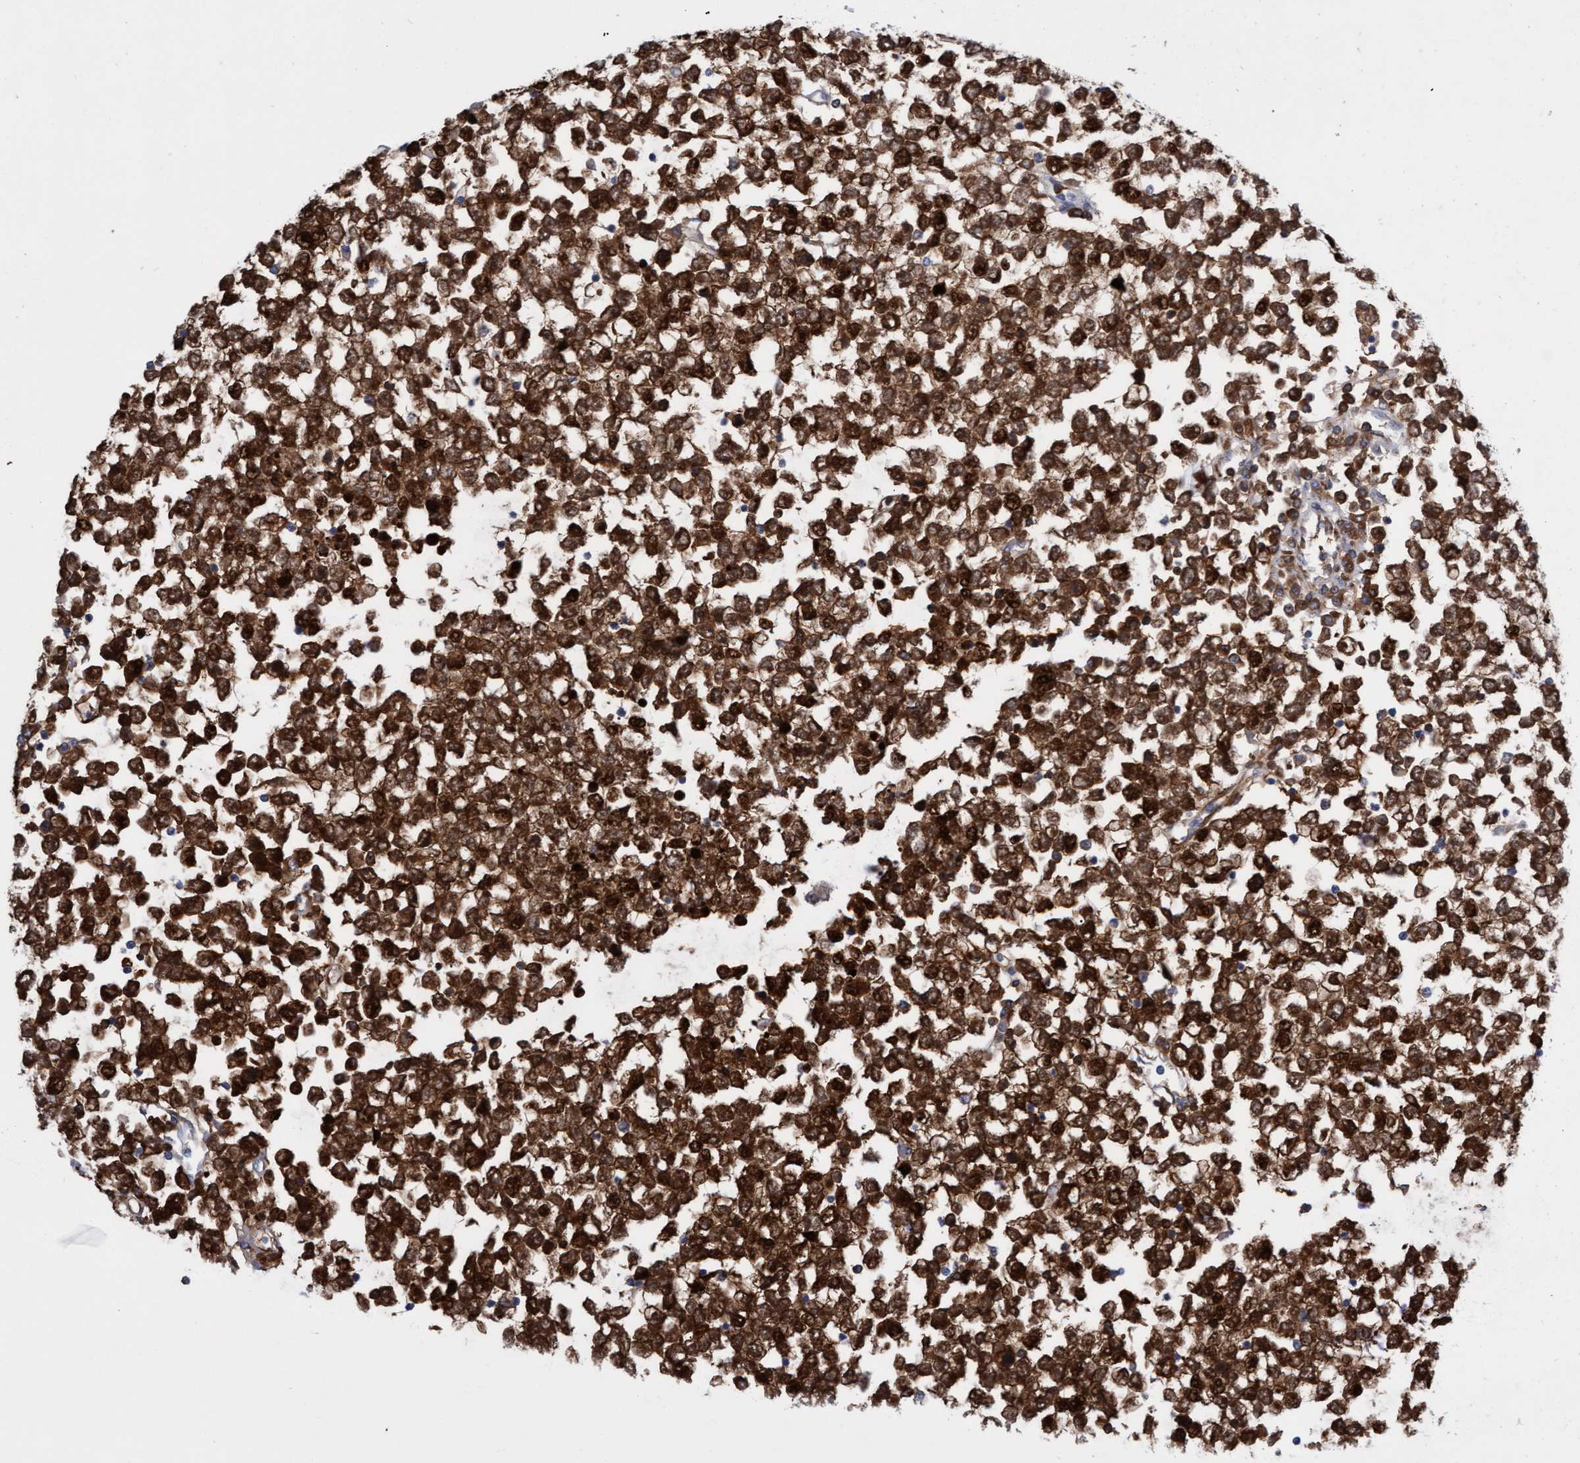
{"staining": {"intensity": "strong", "quantity": ">75%", "location": "cytoplasmic/membranous,nuclear"}, "tissue": "testis cancer", "cell_type": "Tumor cells", "image_type": "cancer", "snomed": [{"axis": "morphology", "description": "Seminoma, NOS"}, {"axis": "topography", "description": "Testis"}], "caption": "Strong cytoplasmic/membranous and nuclear positivity for a protein is seen in approximately >75% of tumor cells of testis seminoma using IHC.", "gene": "PINX1", "patient": {"sex": "male", "age": 65}}